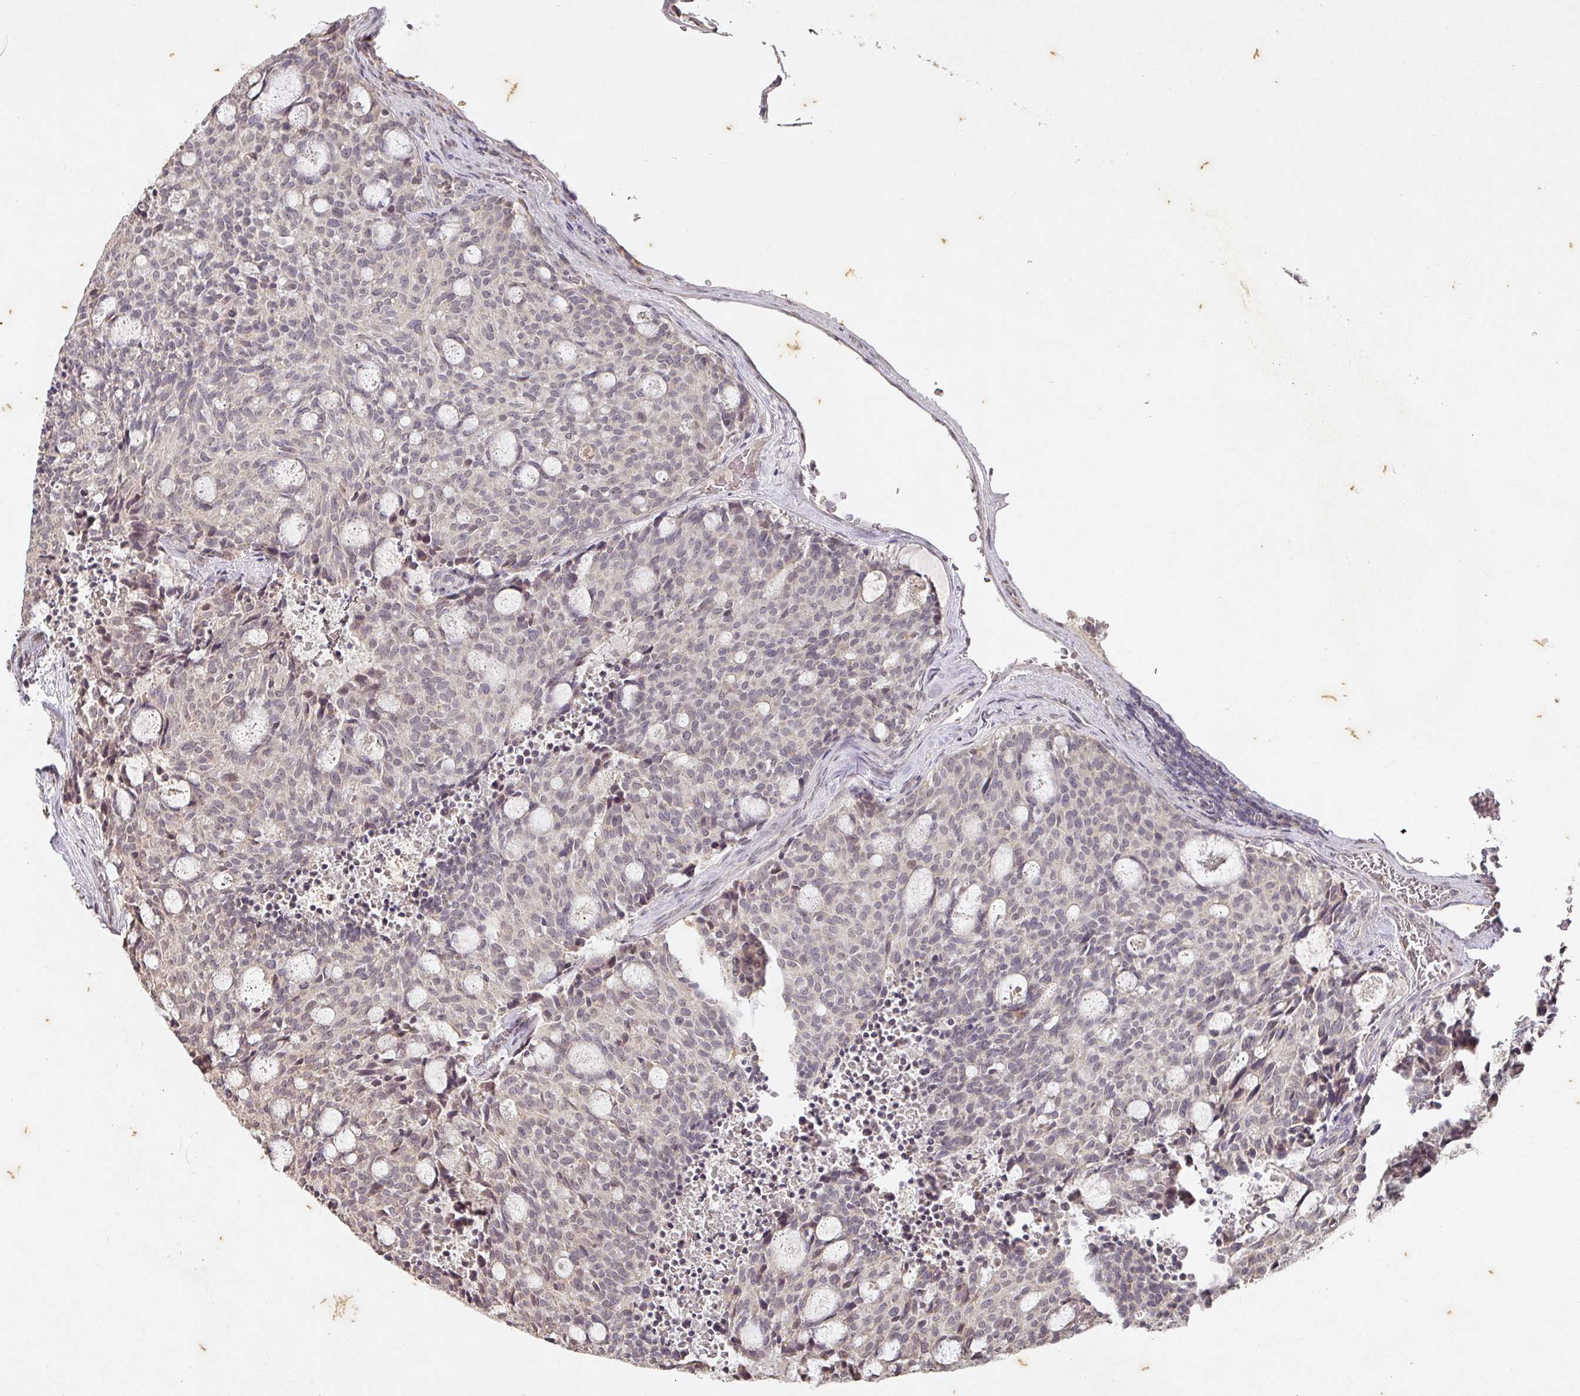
{"staining": {"intensity": "negative", "quantity": "none", "location": "none"}, "tissue": "carcinoid", "cell_type": "Tumor cells", "image_type": "cancer", "snomed": [{"axis": "morphology", "description": "Carcinoid, malignant, NOS"}, {"axis": "topography", "description": "Pancreas"}], "caption": "Tumor cells are negative for brown protein staining in carcinoid. (Brightfield microscopy of DAB IHC at high magnification).", "gene": "CAPN5", "patient": {"sex": "female", "age": 54}}